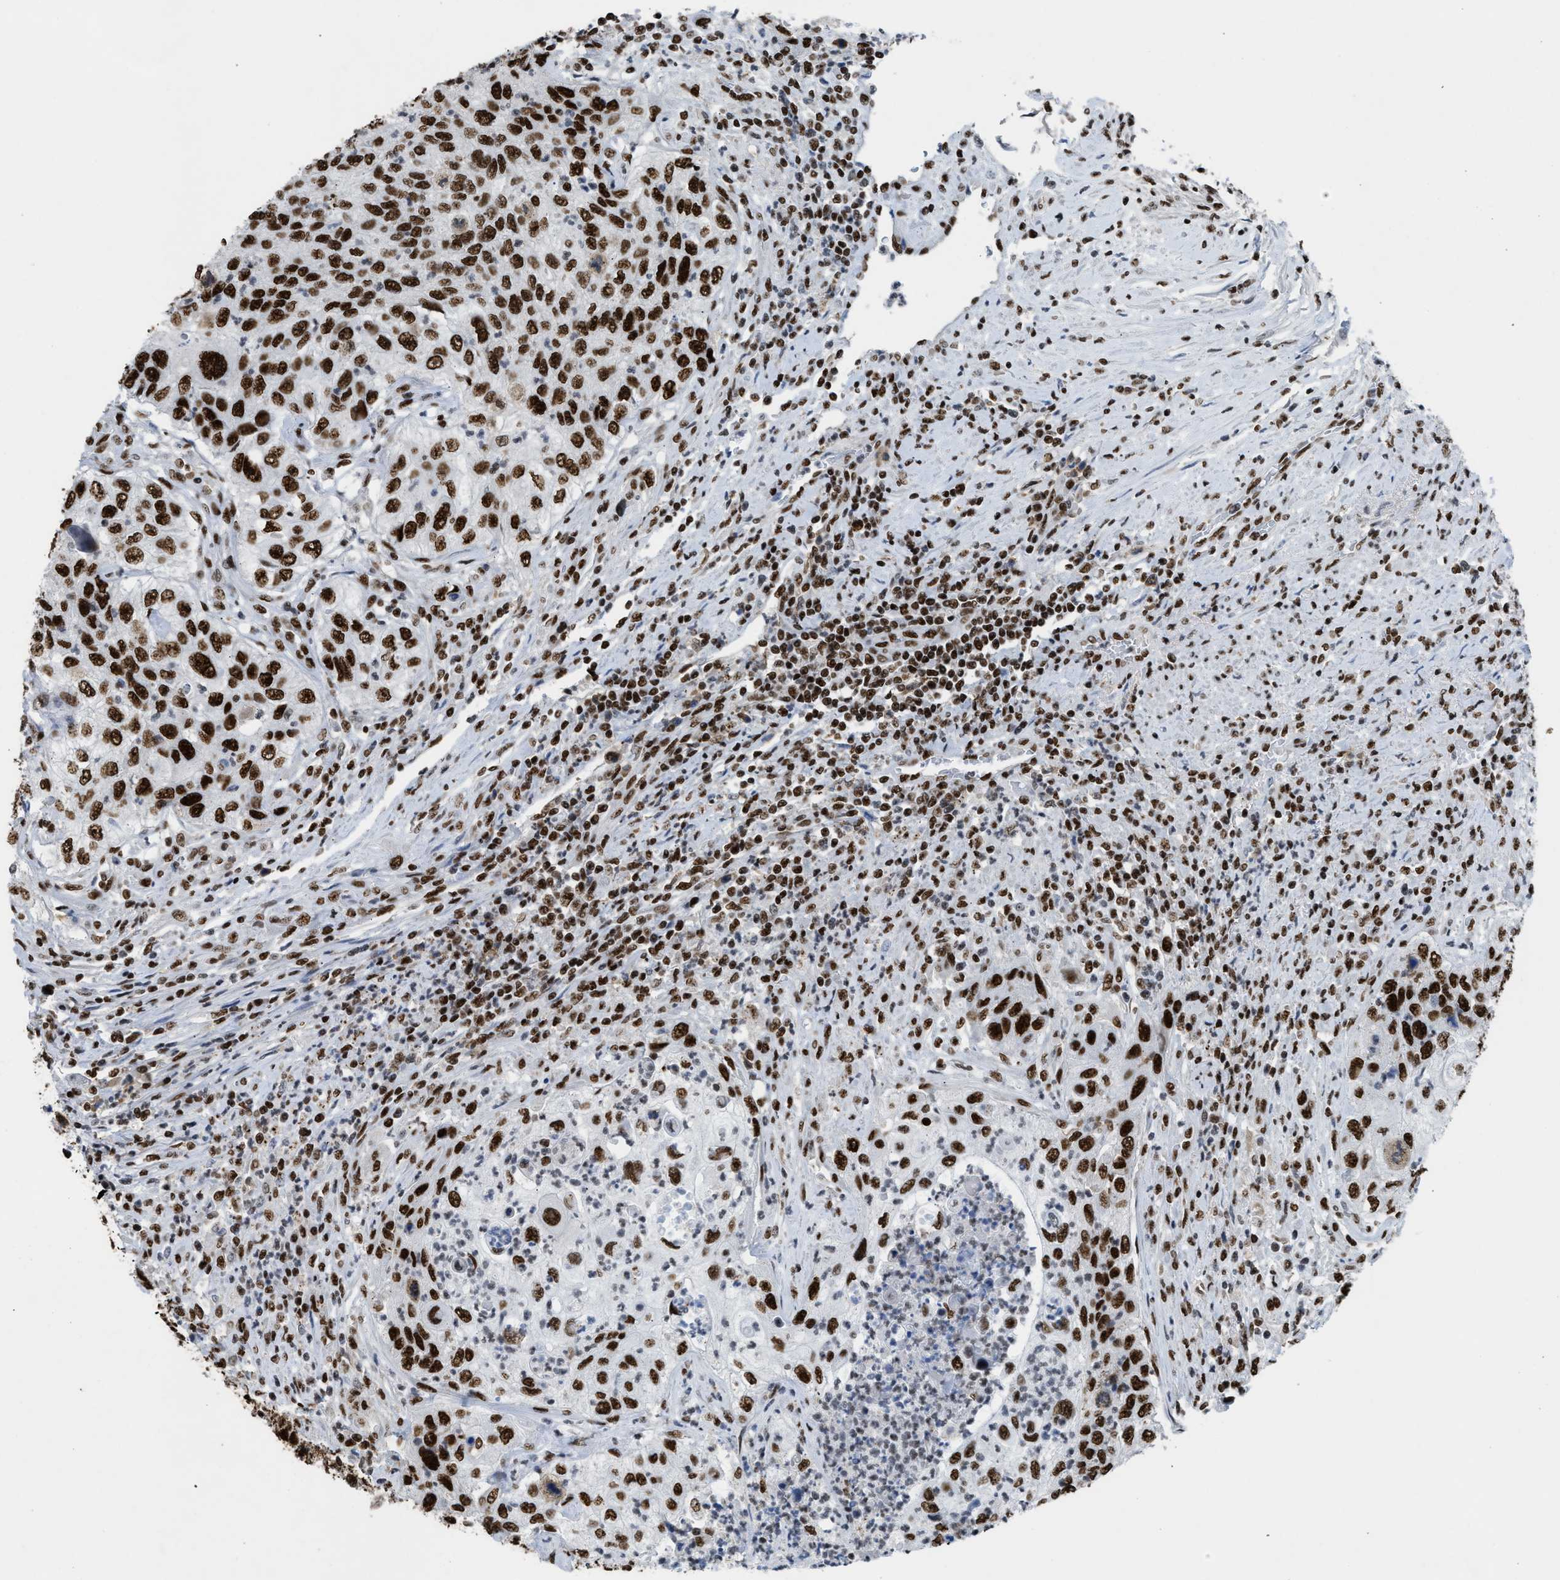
{"staining": {"intensity": "strong", "quantity": ">75%", "location": "nuclear"}, "tissue": "urothelial cancer", "cell_type": "Tumor cells", "image_type": "cancer", "snomed": [{"axis": "morphology", "description": "Urothelial carcinoma, High grade"}, {"axis": "topography", "description": "Urinary bladder"}], "caption": "Tumor cells show high levels of strong nuclear expression in about >75% of cells in human high-grade urothelial carcinoma. The staining was performed using DAB to visualize the protein expression in brown, while the nuclei were stained in blue with hematoxylin (Magnification: 20x).", "gene": "SCAF4", "patient": {"sex": "female", "age": 60}}